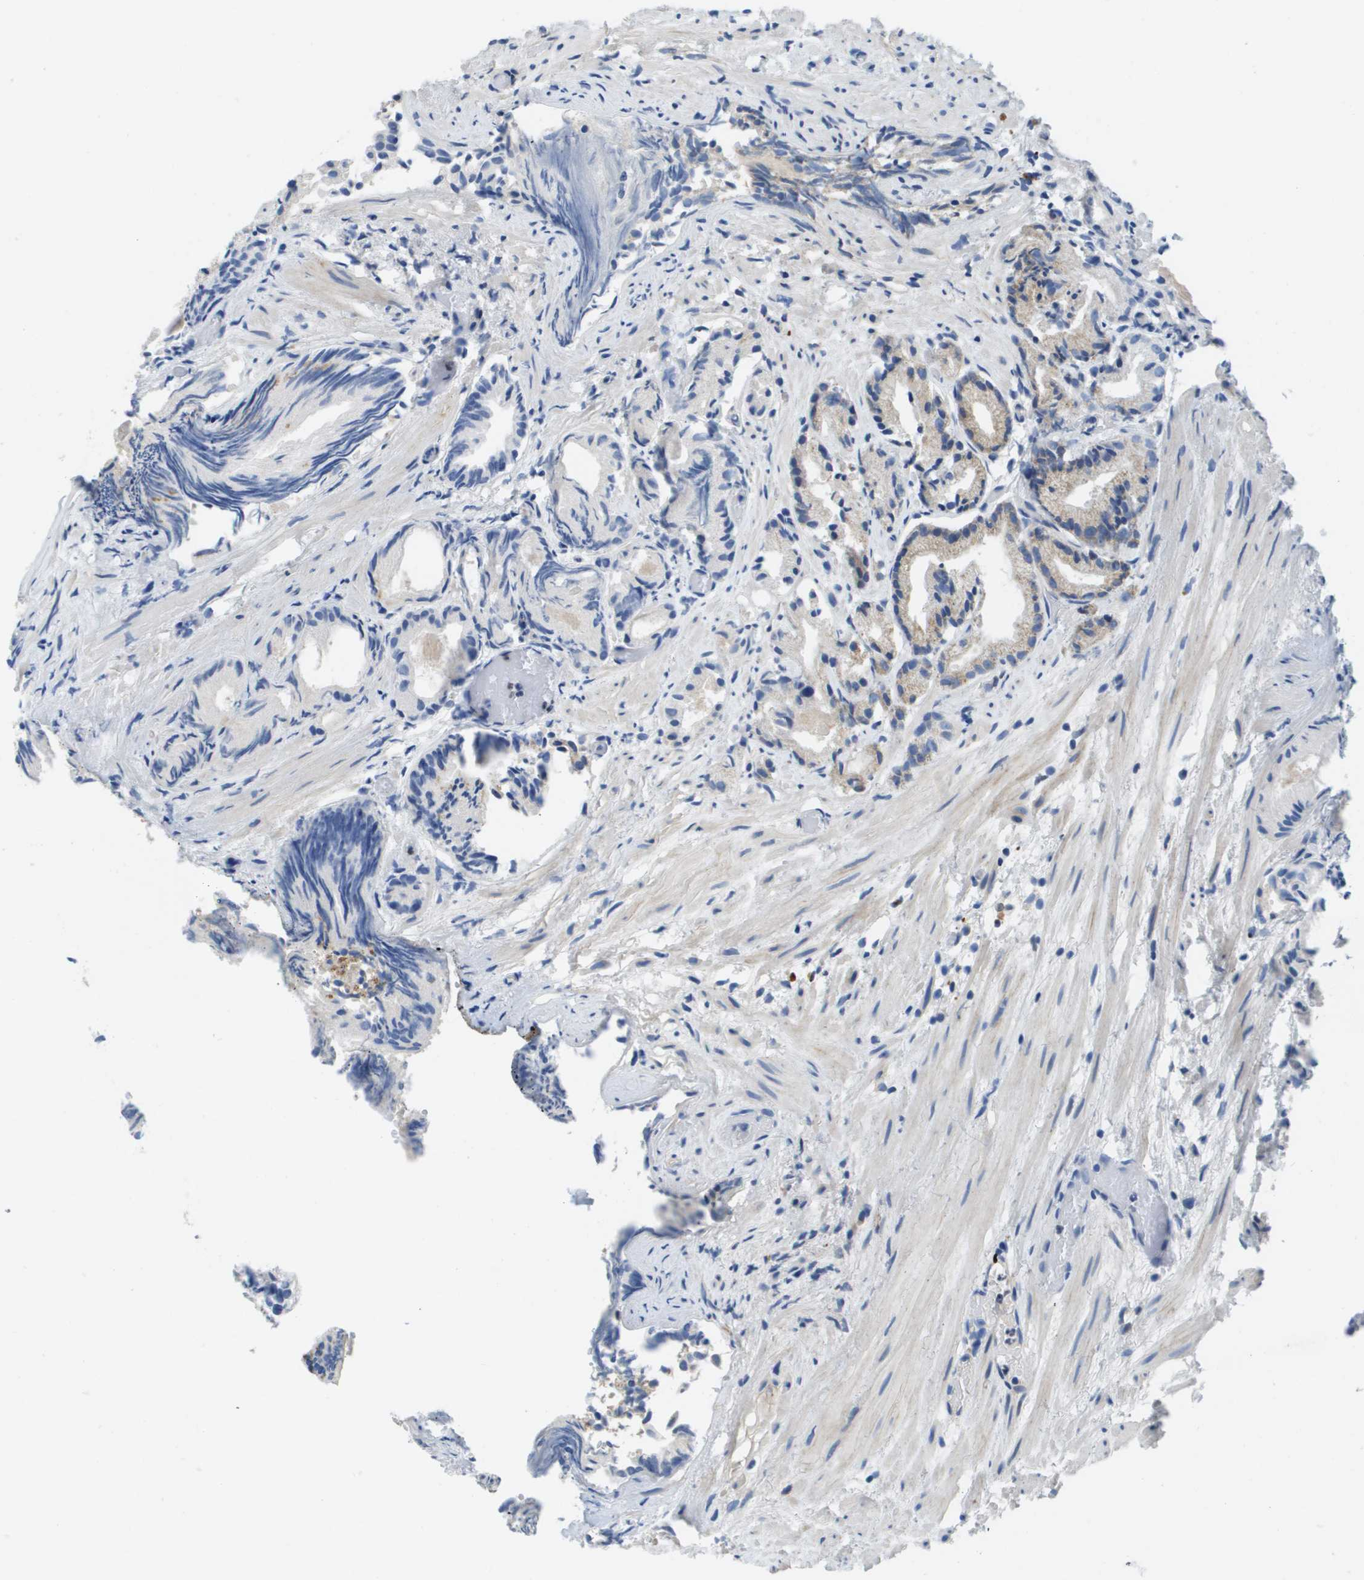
{"staining": {"intensity": "negative", "quantity": "none", "location": "none"}, "tissue": "prostate cancer", "cell_type": "Tumor cells", "image_type": "cancer", "snomed": [{"axis": "morphology", "description": "Adenocarcinoma, Low grade"}, {"axis": "topography", "description": "Prostate"}], "caption": "Immunohistochemical staining of human prostate low-grade adenocarcinoma shows no significant expression in tumor cells. The staining is performed using DAB brown chromogen with nuclei counter-stained in using hematoxylin.", "gene": "MS4A1", "patient": {"sex": "male", "age": 89}}